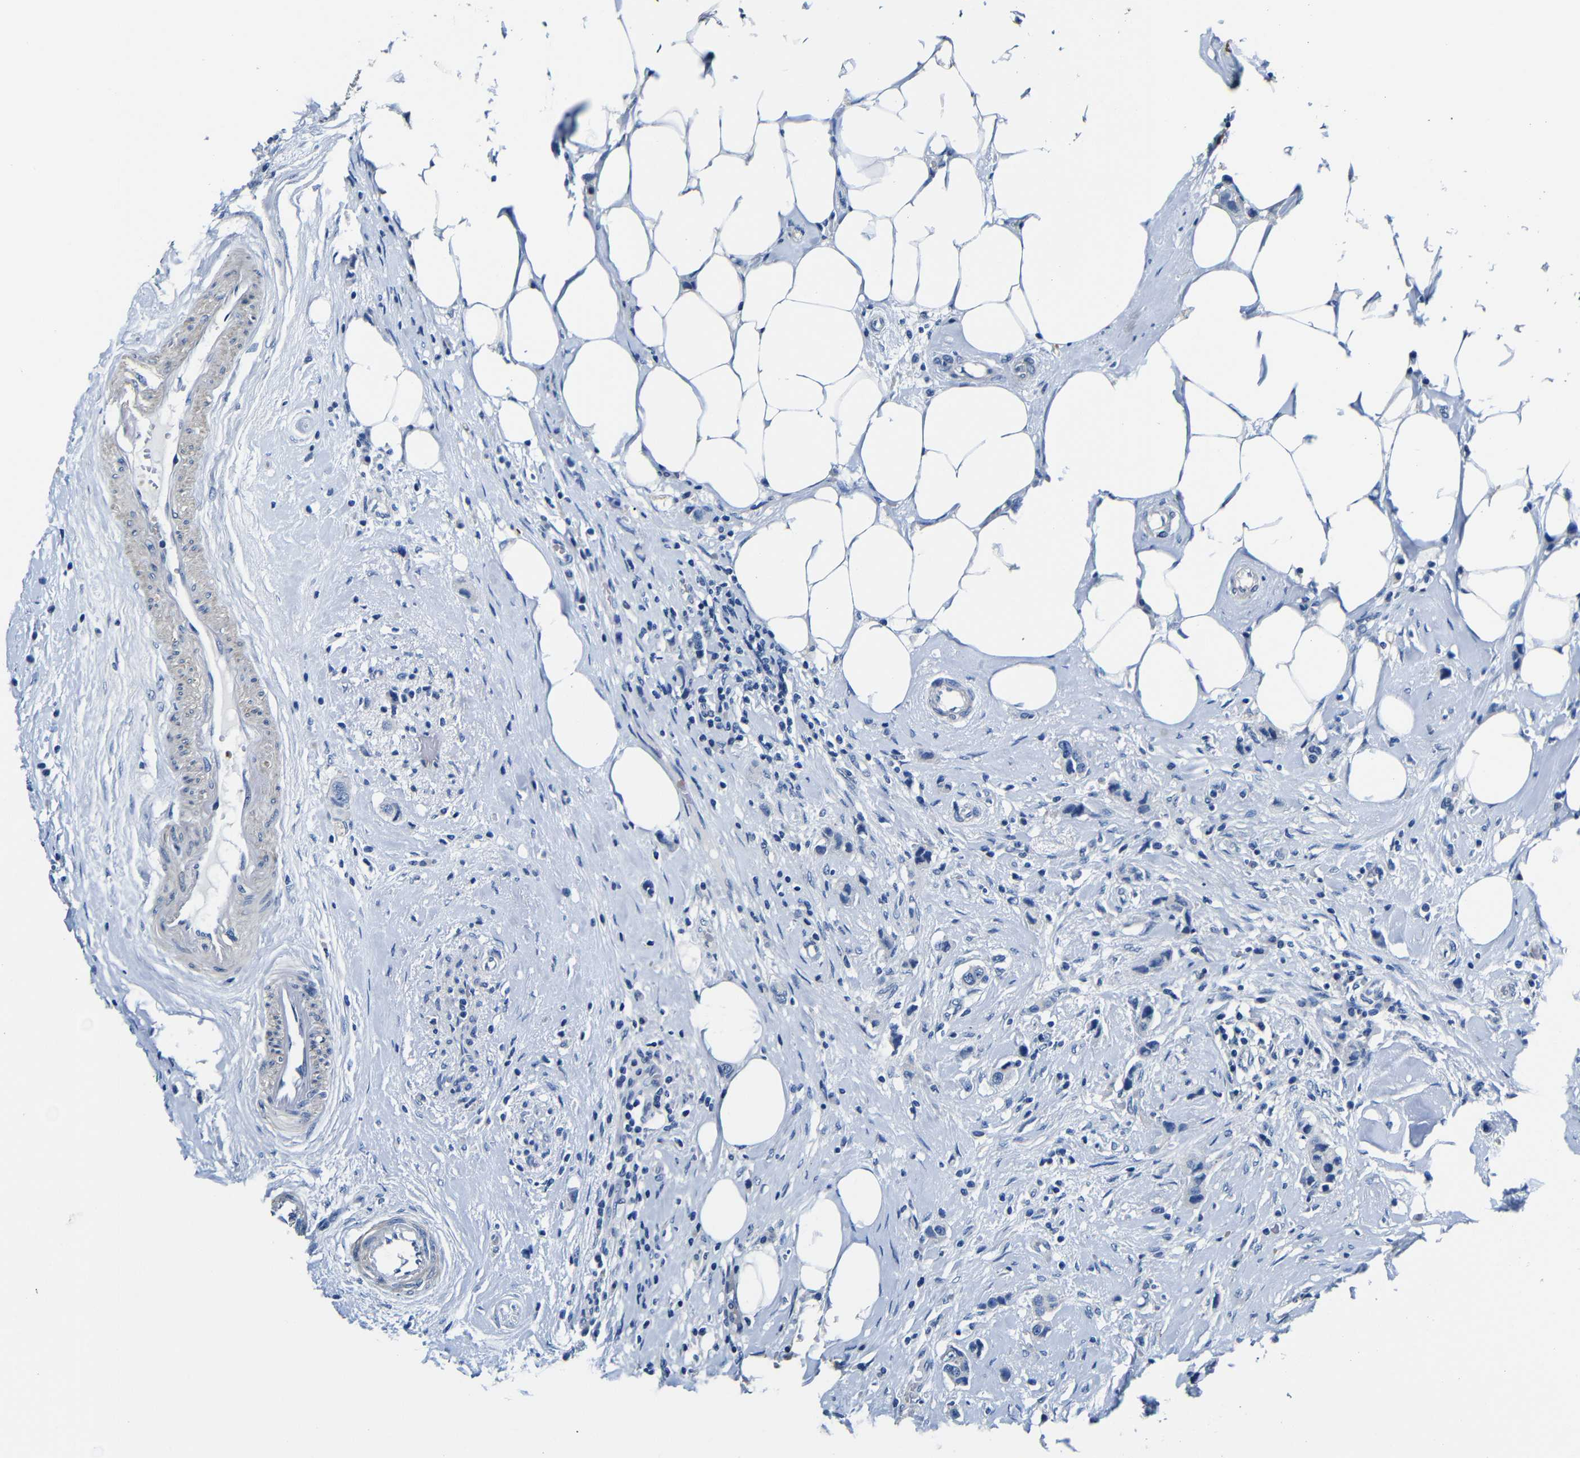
{"staining": {"intensity": "negative", "quantity": "none", "location": "none"}, "tissue": "breast cancer", "cell_type": "Tumor cells", "image_type": "cancer", "snomed": [{"axis": "morphology", "description": "Normal tissue, NOS"}, {"axis": "morphology", "description": "Duct carcinoma"}, {"axis": "topography", "description": "Breast"}], "caption": "The IHC image has no significant staining in tumor cells of invasive ductal carcinoma (breast) tissue.", "gene": "TNFAIP1", "patient": {"sex": "female", "age": 50}}